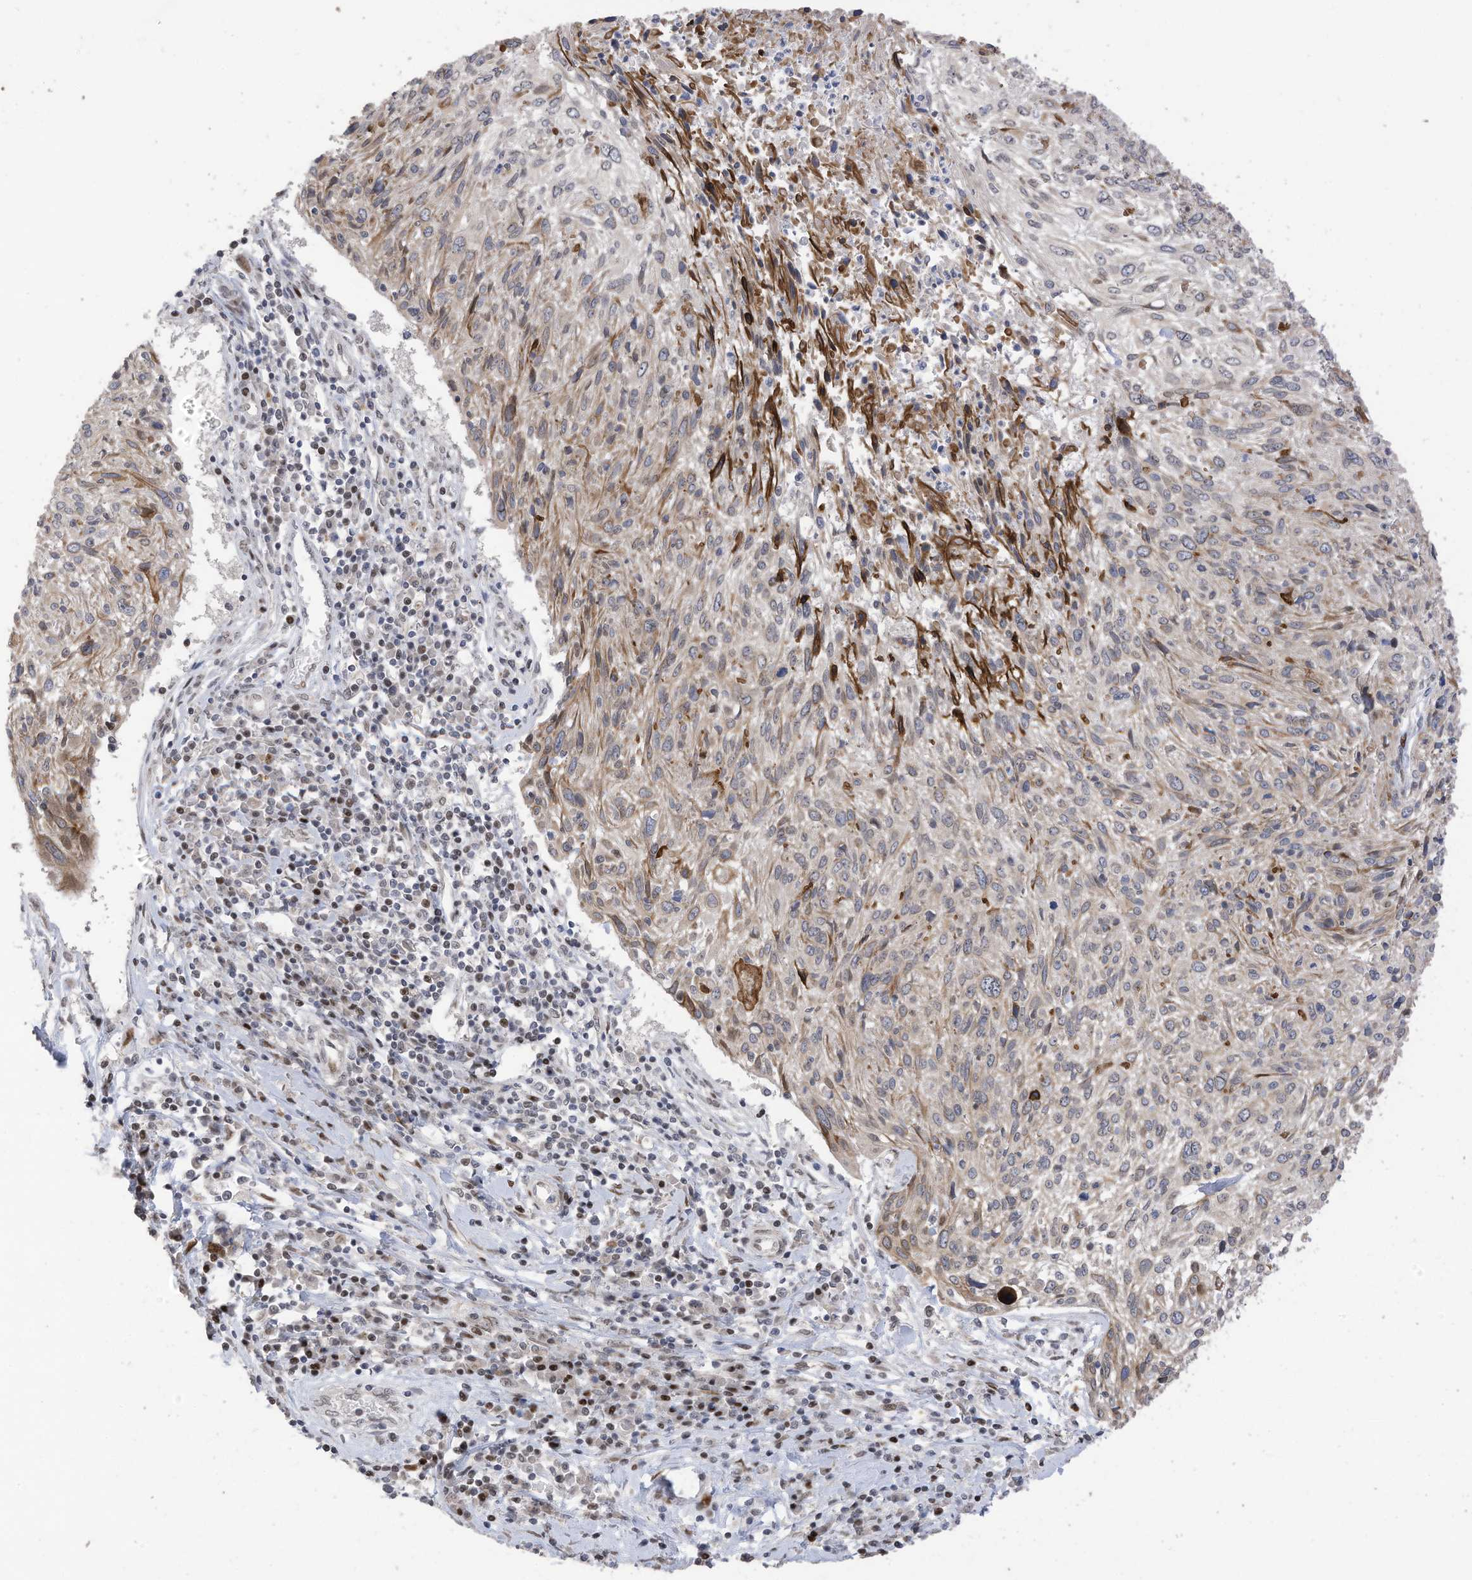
{"staining": {"intensity": "weak", "quantity": "25%-75%", "location": "cytoplasmic/membranous"}, "tissue": "cervical cancer", "cell_type": "Tumor cells", "image_type": "cancer", "snomed": [{"axis": "morphology", "description": "Squamous cell carcinoma, NOS"}, {"axis": "topography", "description": "Cervix"}], "caption": "High-magnification brightfield microscopy of cervical cancer stained with DAB (3,3'-diaminobenzidine) (brown) and counterstained with hematoxylin (blue). tumor cells exhibit weak cytoplasmic/membranous positivity is present in approximately25%-75% of cells.", "gene": "RABL3", "patient": {"sex": "female", "age": 51}}